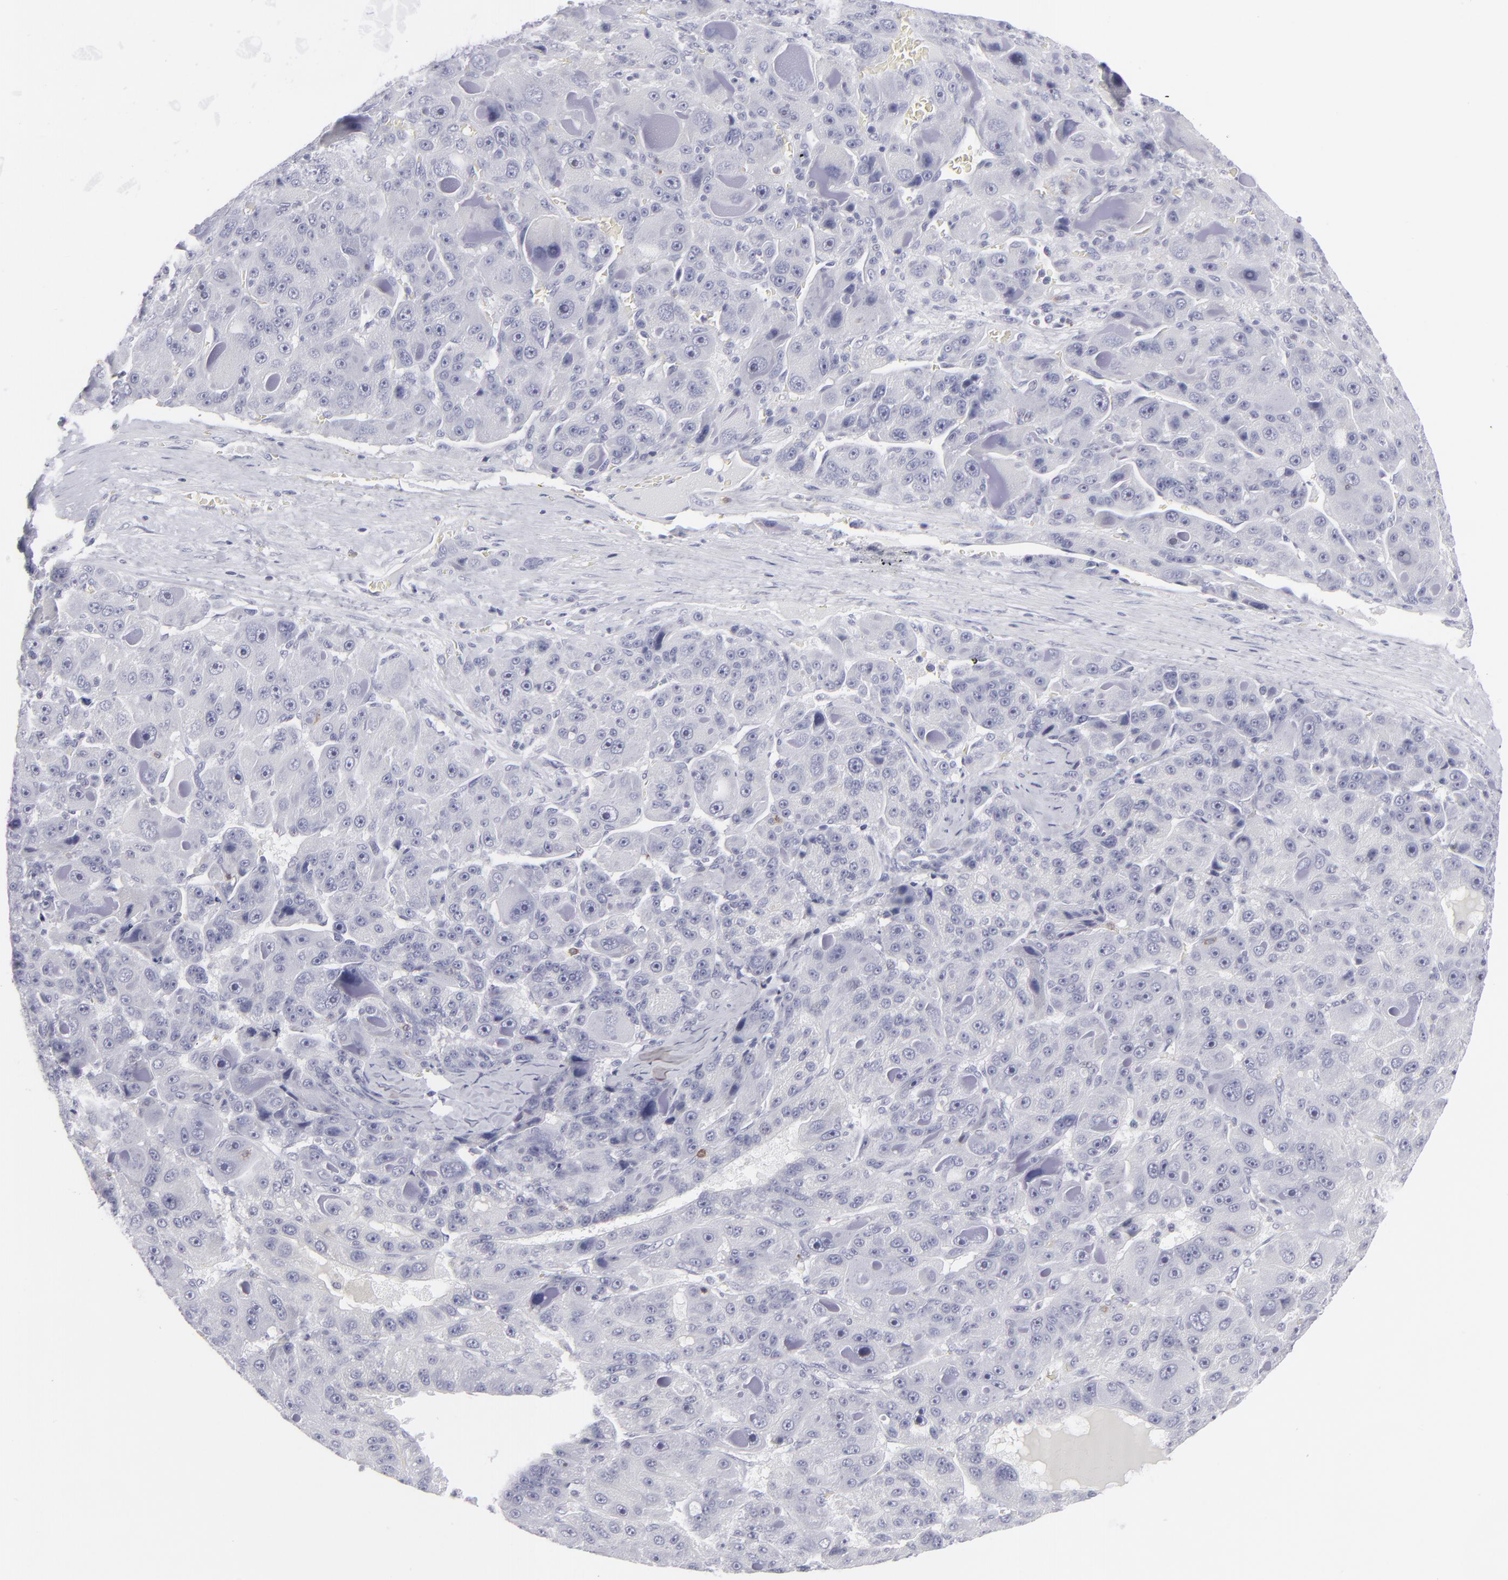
{"staining": {"intensity": "negative", "quantity": "none", "location": "none"}, "tissue": "liver cancer", "cell_type": "Tumor cells", "image_type": "cancer", "snomed": [{"axis": "morphology", "description": "Carcinoma, Hepatocellular, NOS"}, {"axis": "topography", "description": "Liver"}], "caption": "DAB (3,3'-diaminobenzidine) immunohistochemical staining of liver cancer exhibits no significant positivity in tumor cells.", "gene": "CD7", "patient": {"sex": "male", "age": 76}}